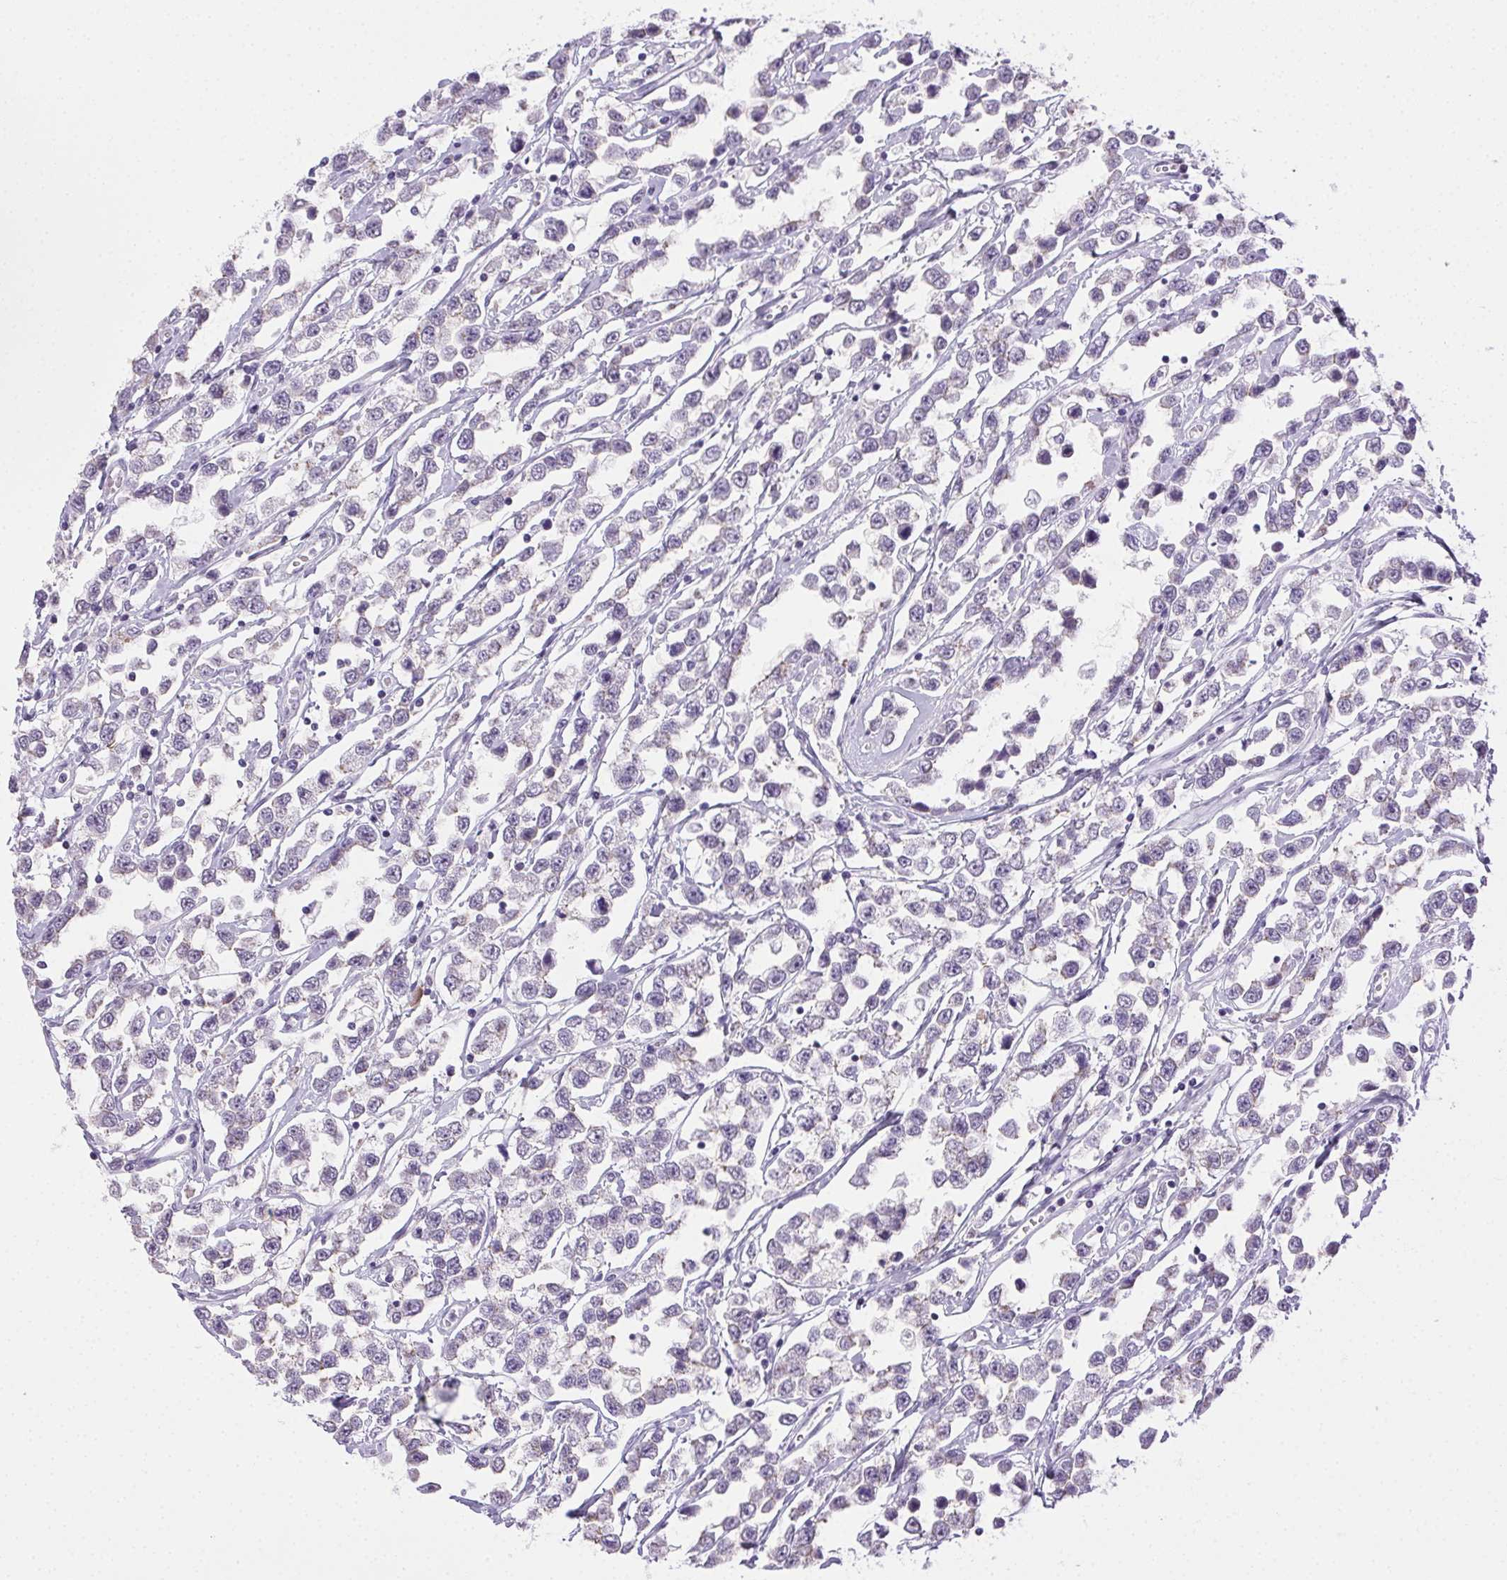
{"staining": {"intensity": "negative", "quantity": "none", "location": "none"}, "tissue": "testis cancer", "cell_type": "Tumor cells", "image_type": "cancer", "snomed": [{"axis": "morphology", "description": "Seminoma, NOS"}, {"axis": "topography", "description": "Testis"}], "caption": "Immunohistochemical staining of testis seminoma demonstrates no significant positivity in tumor cells. (IHC, brightfield microscopy, high magnification).", "gene": "CLDN10", "patient": {"sex": "male", "age": 34}}